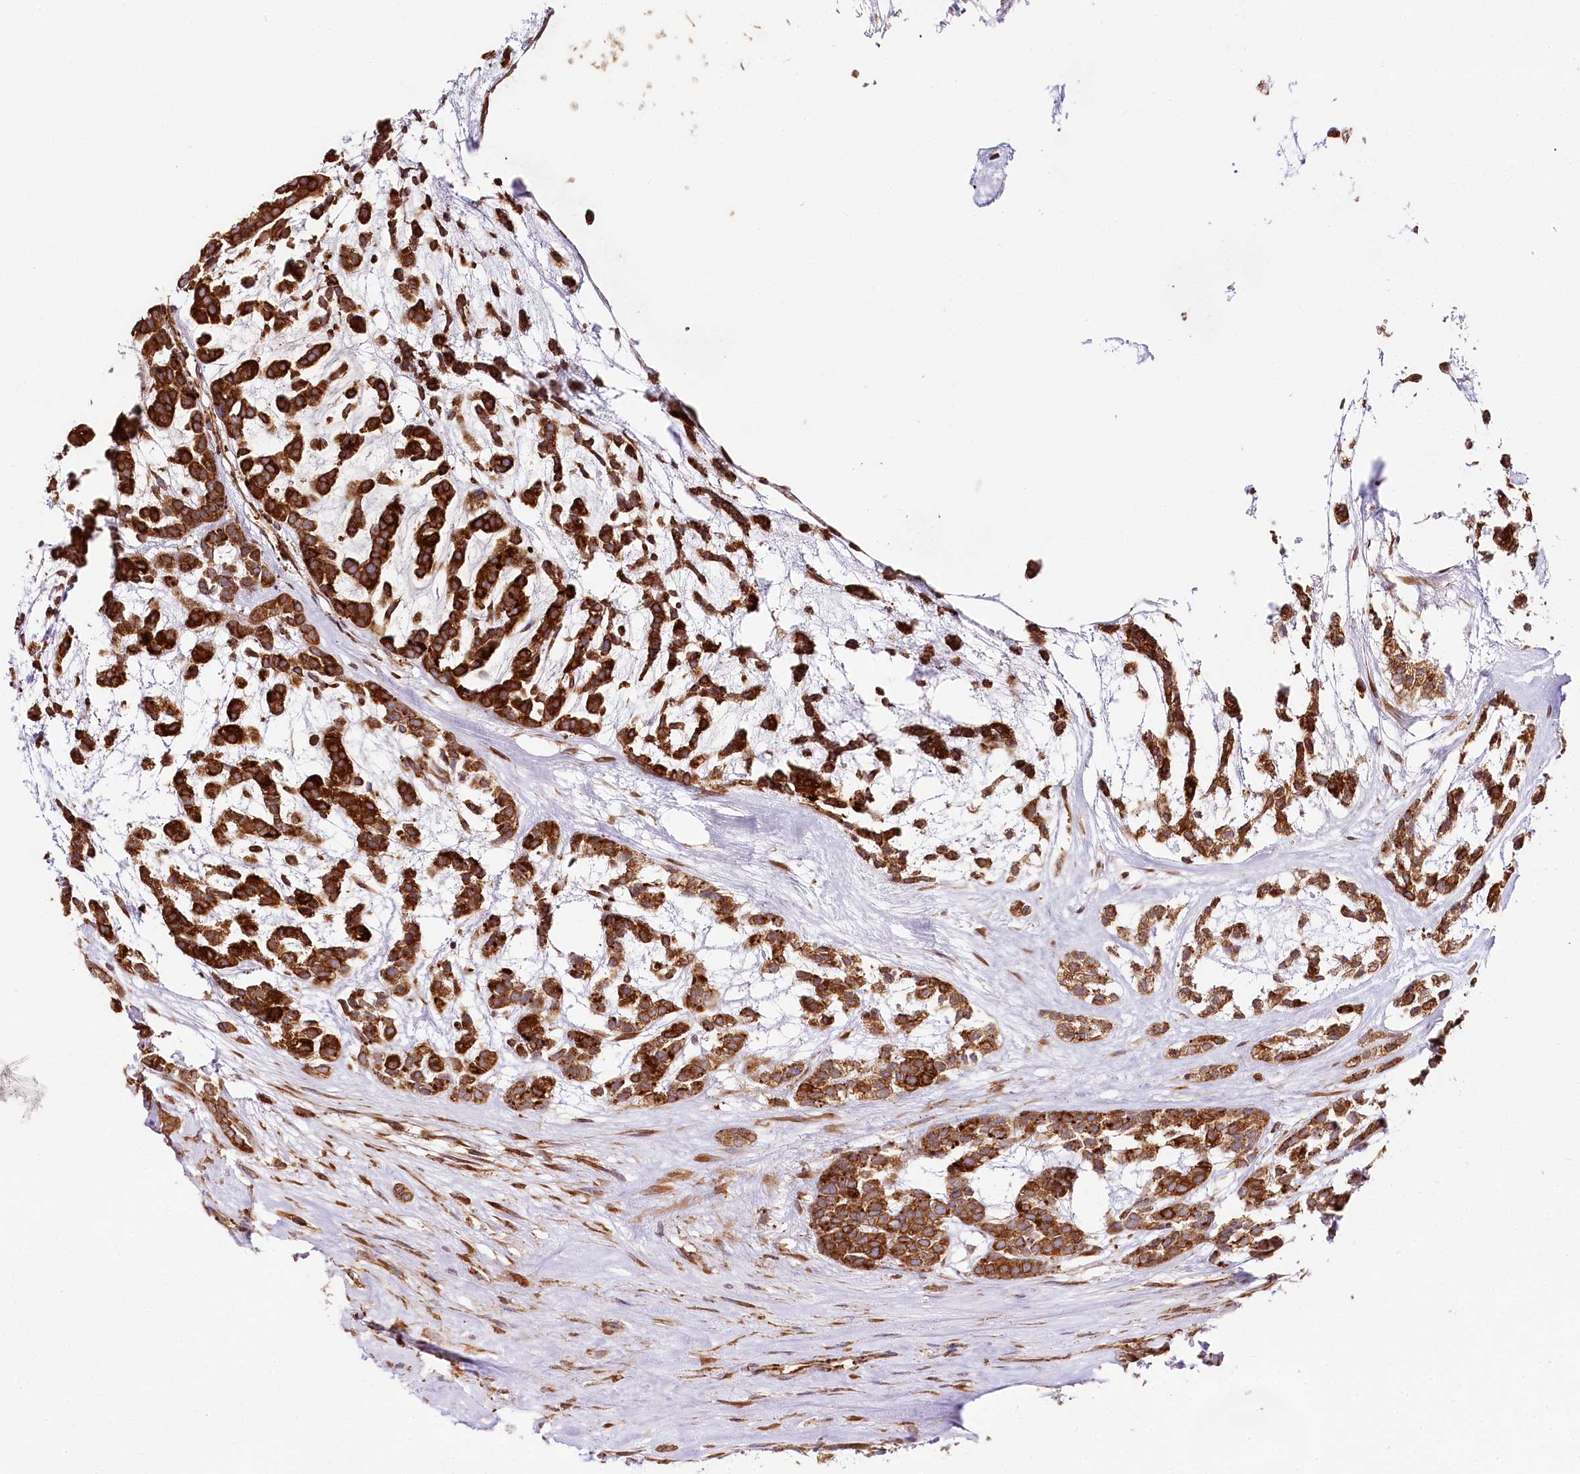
{"staining": {"intensity": "strong", "quantity": ">75%", "location": "cytoplasmic/membranous"}, "tissue": "head and neck cancer", "cell_type": "Tumor cells", "image_type": "cancer", "snomed": [{"axis": "morphology", "description": "Adenocarcinoma, NOS"}, {"axis": "morphology", "description": "Adenoma, NOS"}, {"axis": "topography", "description": "Head-Neck"}], "caption": "Immunohistochemistry (IHC) (DAB (3,3'-diaminobenzidine)) staining of human adenocarcinoma (head and neck) shows strong cytoplasmic/membranous protein positivity in about >75% of tumor cells. (DAB IHC, brown staining for protein, blue staining for nuclei).", "gene": "CNPY2", "patient": {"sex": "female", "age": 55}}